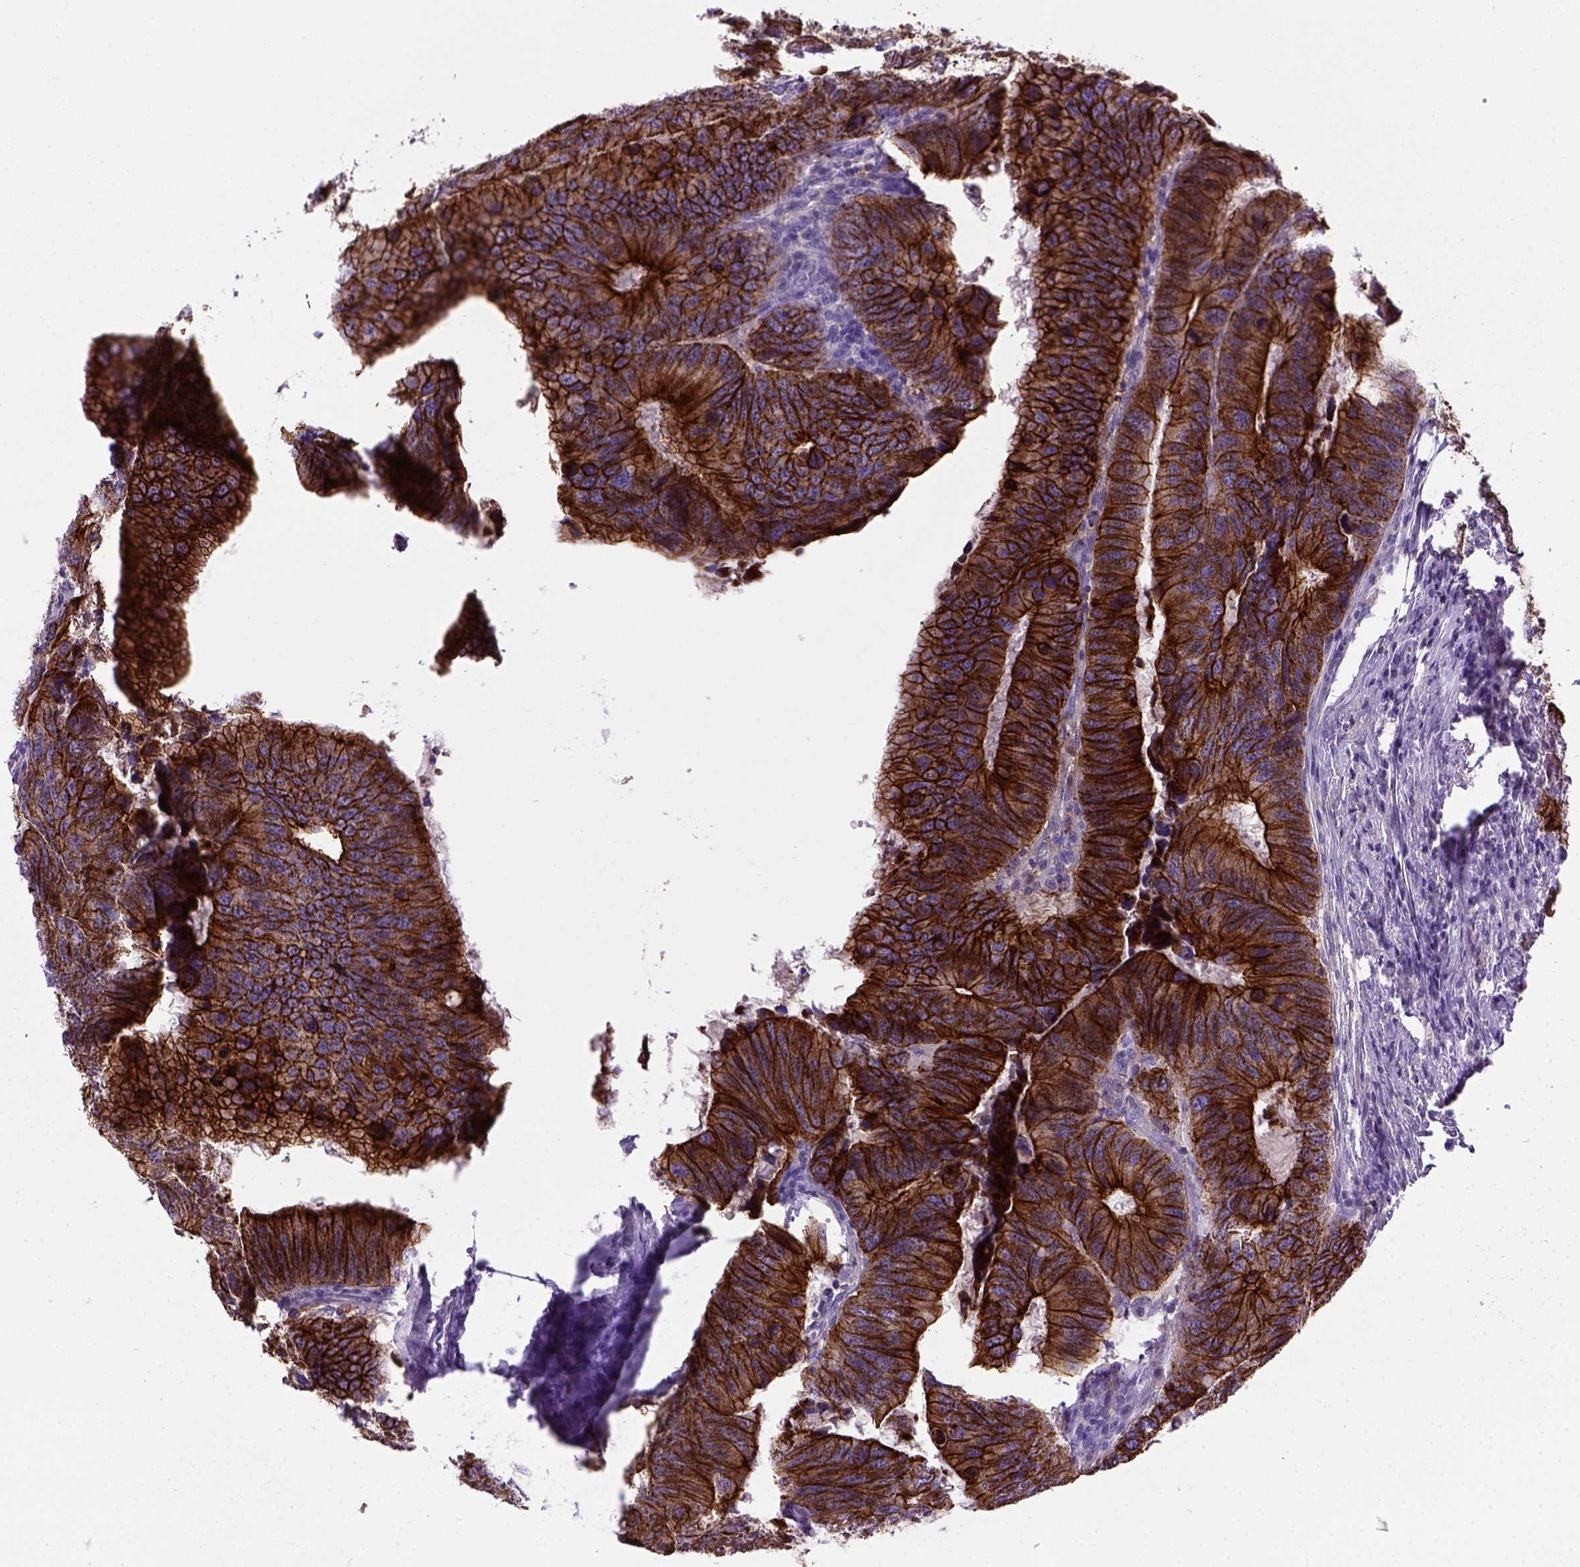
{"staining": {"intensity": "strong", "quantity": ">75%", "location": "cytoplasmic/membranous"}, "tissue": "colorectal cancer", "cell_type": "Tumor cells", "image_type": "cancer", "snomed": [{"axis": "morphology", "description": "Adenocarcinoma, NOS"}, {"axis": "topography", "description": "Colon"}], "caption": "Immunohistochemistry (IHC) histopathology image of human colorectal cancer stained for a protein (brown), which exhibits high levels of strong cytoplasmic/membranous positivity in approximately >75% of tumor cells.", "gene": "CDH1", "patient": {"sex": "female", "age": 82}}